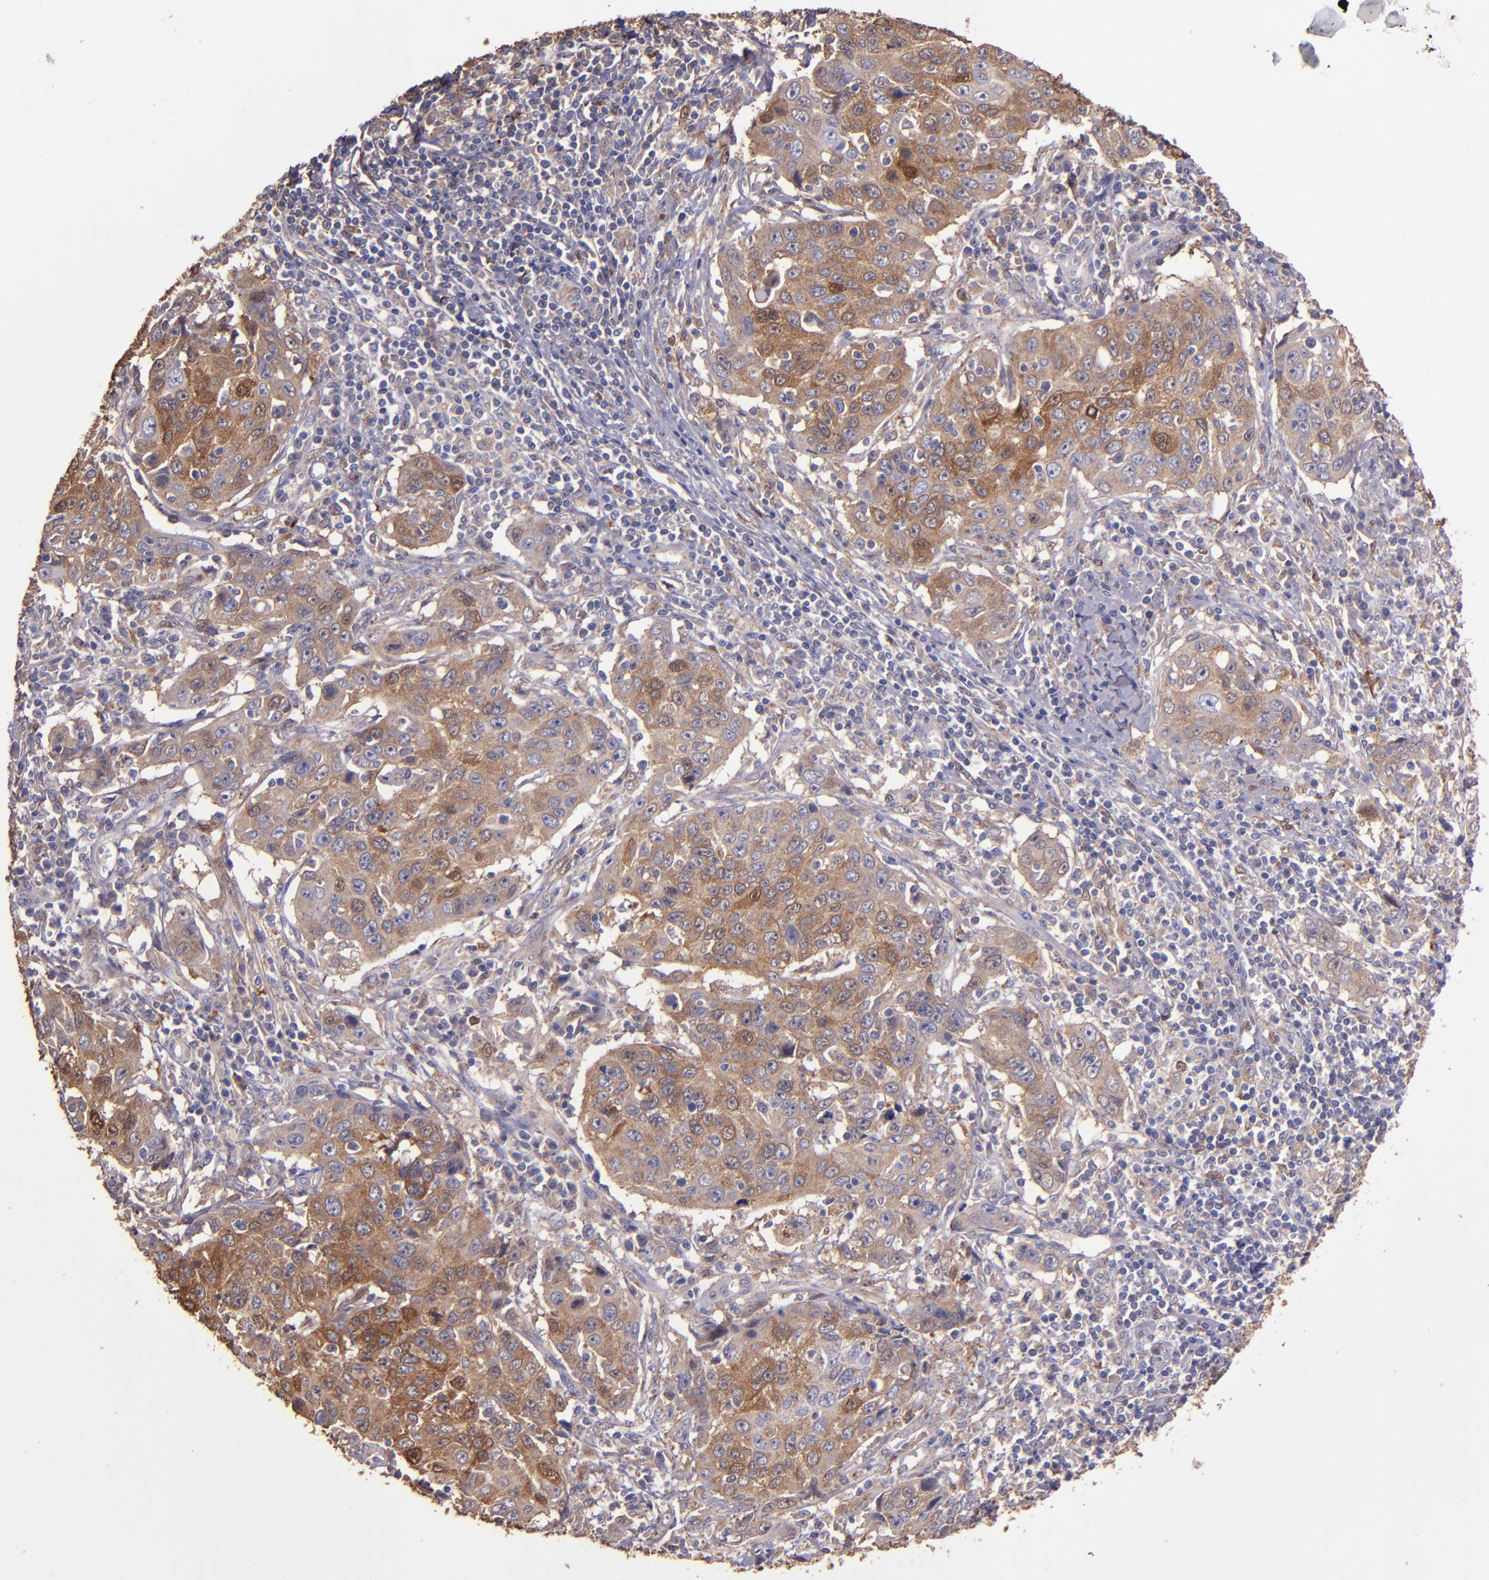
{"staining": {"intensity": "moderate", "quantity": ">75%", "location": "cytoplasmic/membranous"}, "tissue": "cervical cancer", "cell_type": "Tumor cells", "image_type": "cancer", "snomed": [{"axis": "morphology", "description": "Squamous cell carcinoma, NOS"}, {"axis": "topography", "description": "Cervix"}], "caption": "High-magnification brightfield microscopy of cervical cancer (squamous cell carcinoma) stained with DAB (brown) and counterstained with hematoxylin (blue). tumor cells exhibit moderate cytoplasmic/membranous staining is seen in approximately>75% of cells. Immunohistochemistry (ihc) stains the protein in brown and the nuclei are stained blue.", "gene": "WASHC1", "patient": {"sex": "female", "age": 53}}